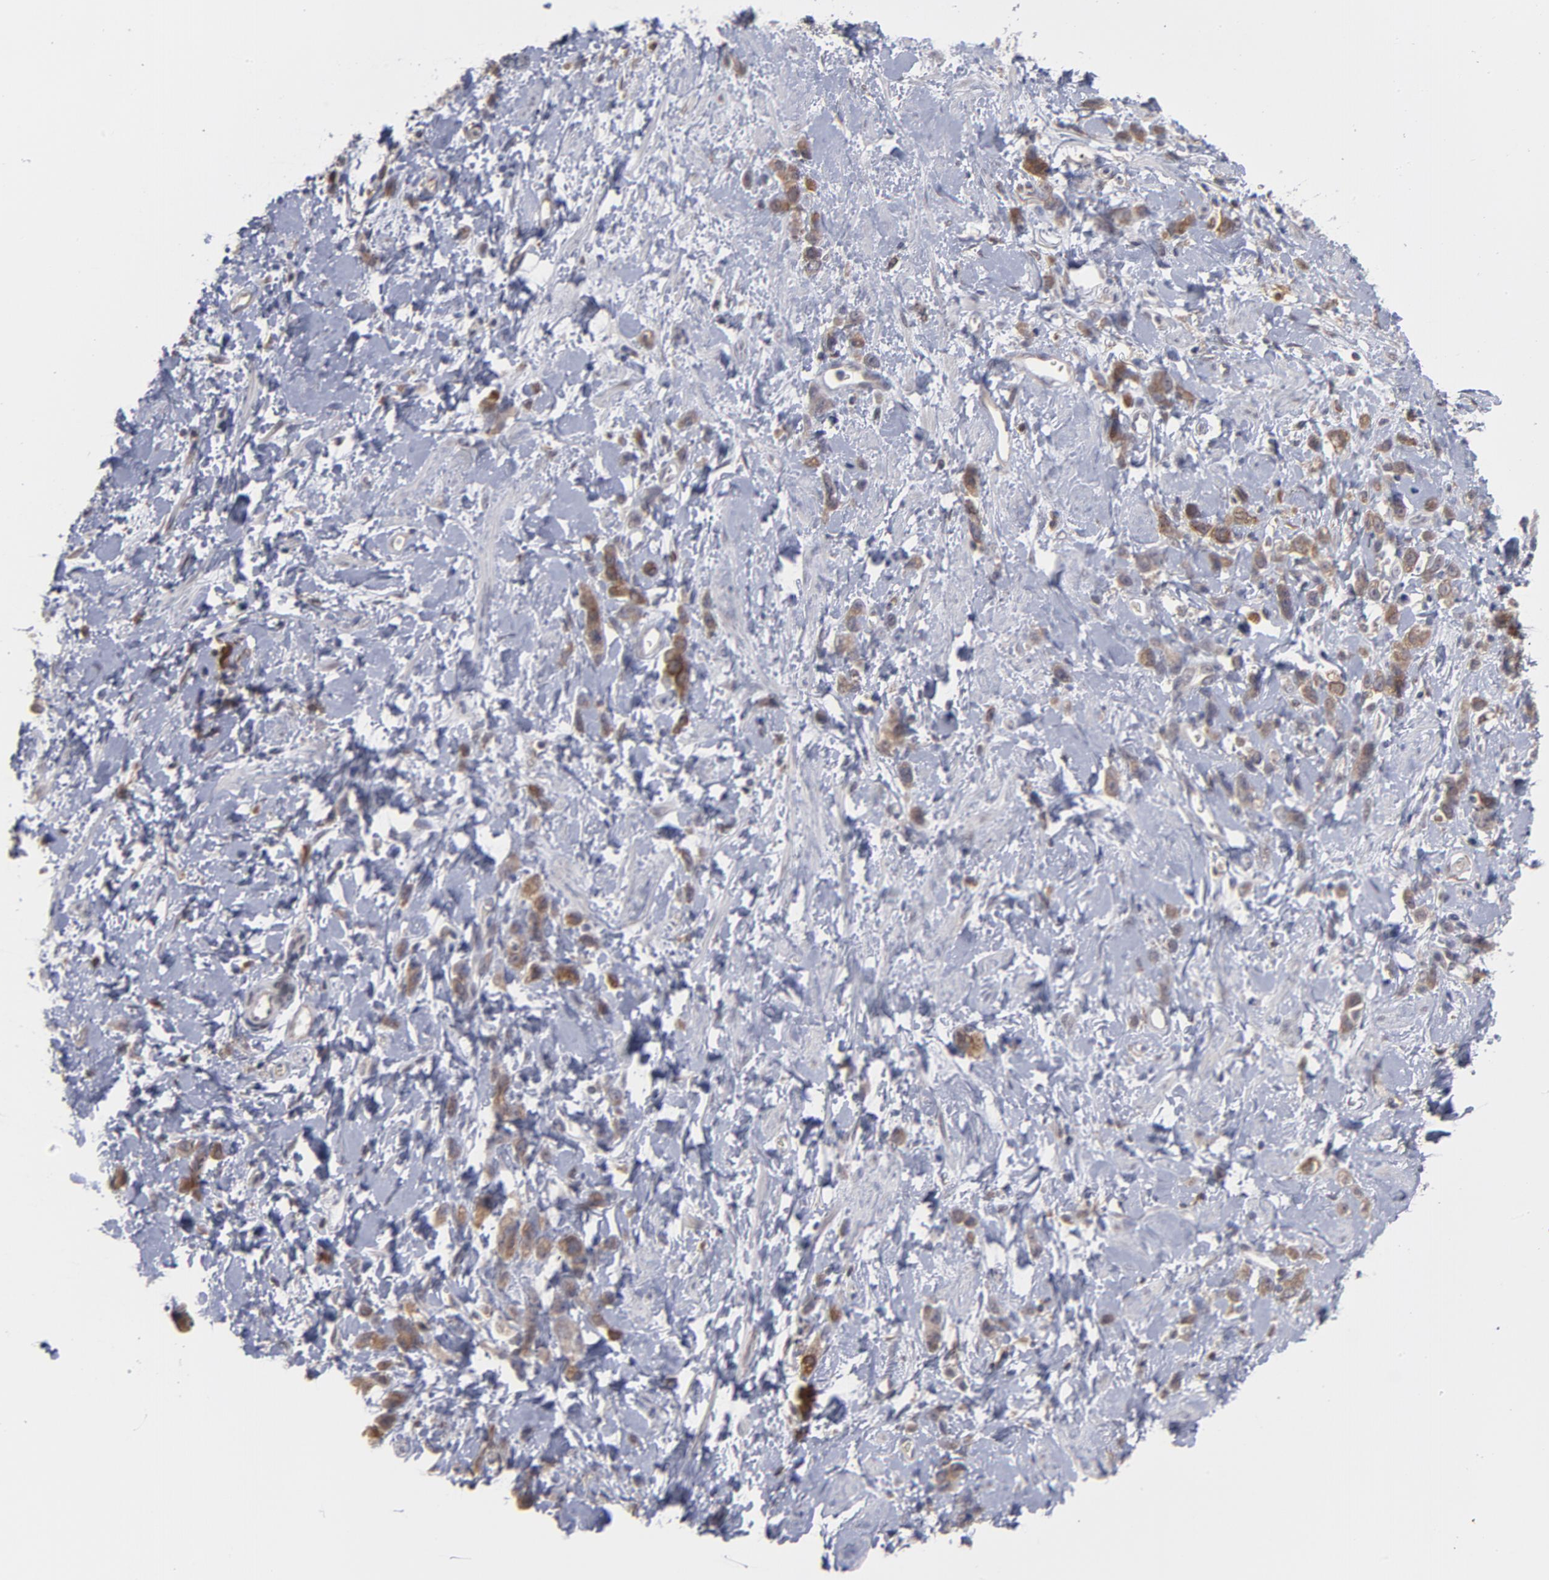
{"staining": {"intensity": "moderate", "quantity": ">75%", "location": "cytoplasmic/membranous"}, "tissue": "stomach cancer", "cell_type": "Tumor cells", "image_type": "cancer", "snomed": [{"axis": "morphology", "description": "Normal tissue, NOS"}, {"axis": "morphology", "description": "Adenocarcinoma, NOS"}, {"axis": "topography", "description": "Stomach"}], "caption": "A micrograph showing moderate cytoplasmic/membranous positivity in about >75% of tumor cells in stomach cancer (adenocarcinoma), as visualized by brown immunohistochemical staining.", "gene": "OAS1", "patient": {"sex": "male", "age": 82}}